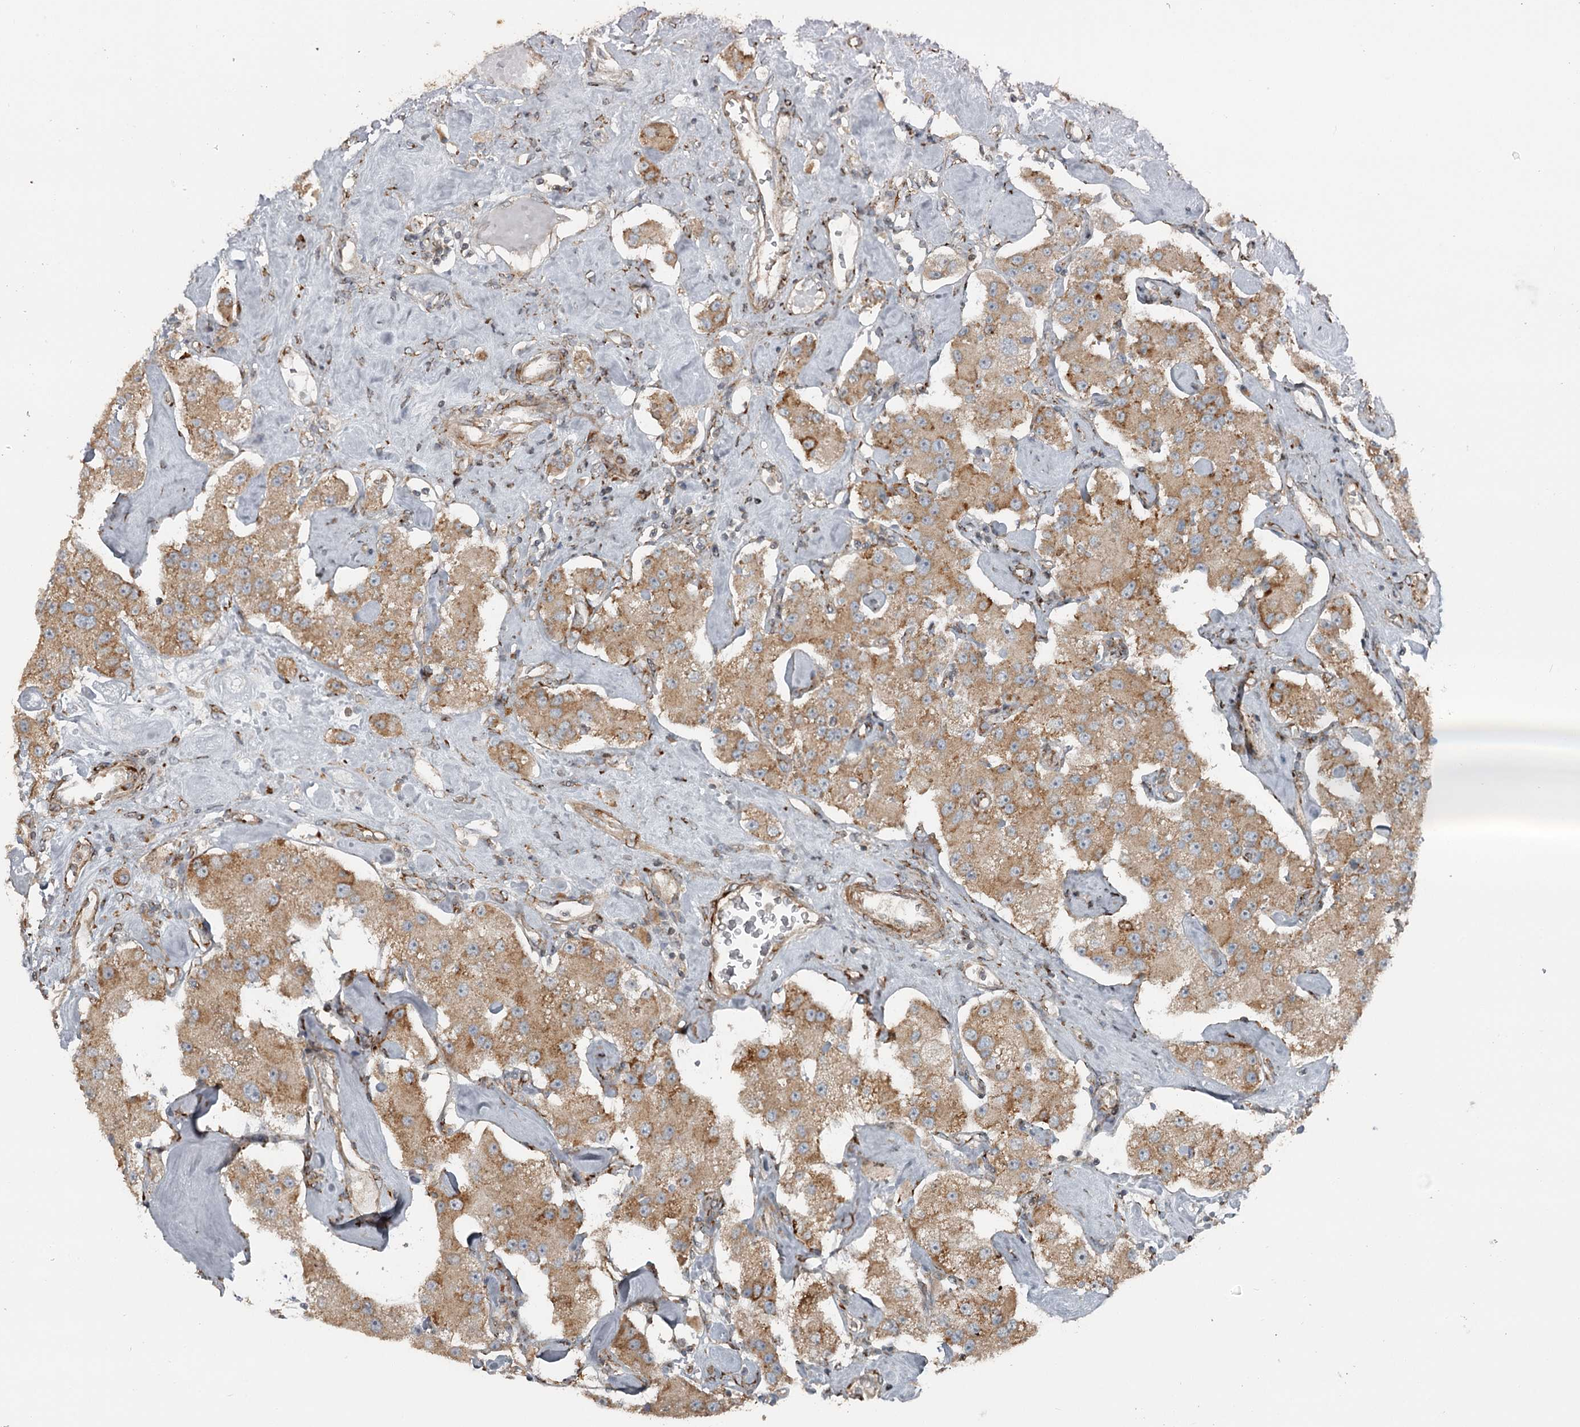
{"staining": {"intensity": "moderate", "quantity": ">75%", "location": "cytoplasmic/membranous"}, "tissue": "carcinoid", "cell_type": "Tumor cells", "image_type": "cancer", "snomed": [{"axis": "morphology", "description": "Carcinoid, malignant, NOS"}, {"axis": "topography", "description": "Pancreas"}], "caption": "Brown immunohistochemical staining in carcinoid shows moderate cytoplasmic/membranous staining in approximately >75% of tumor cells.", "gene": "RASSF8", "patient": {"sex": "male", "age": 41}}